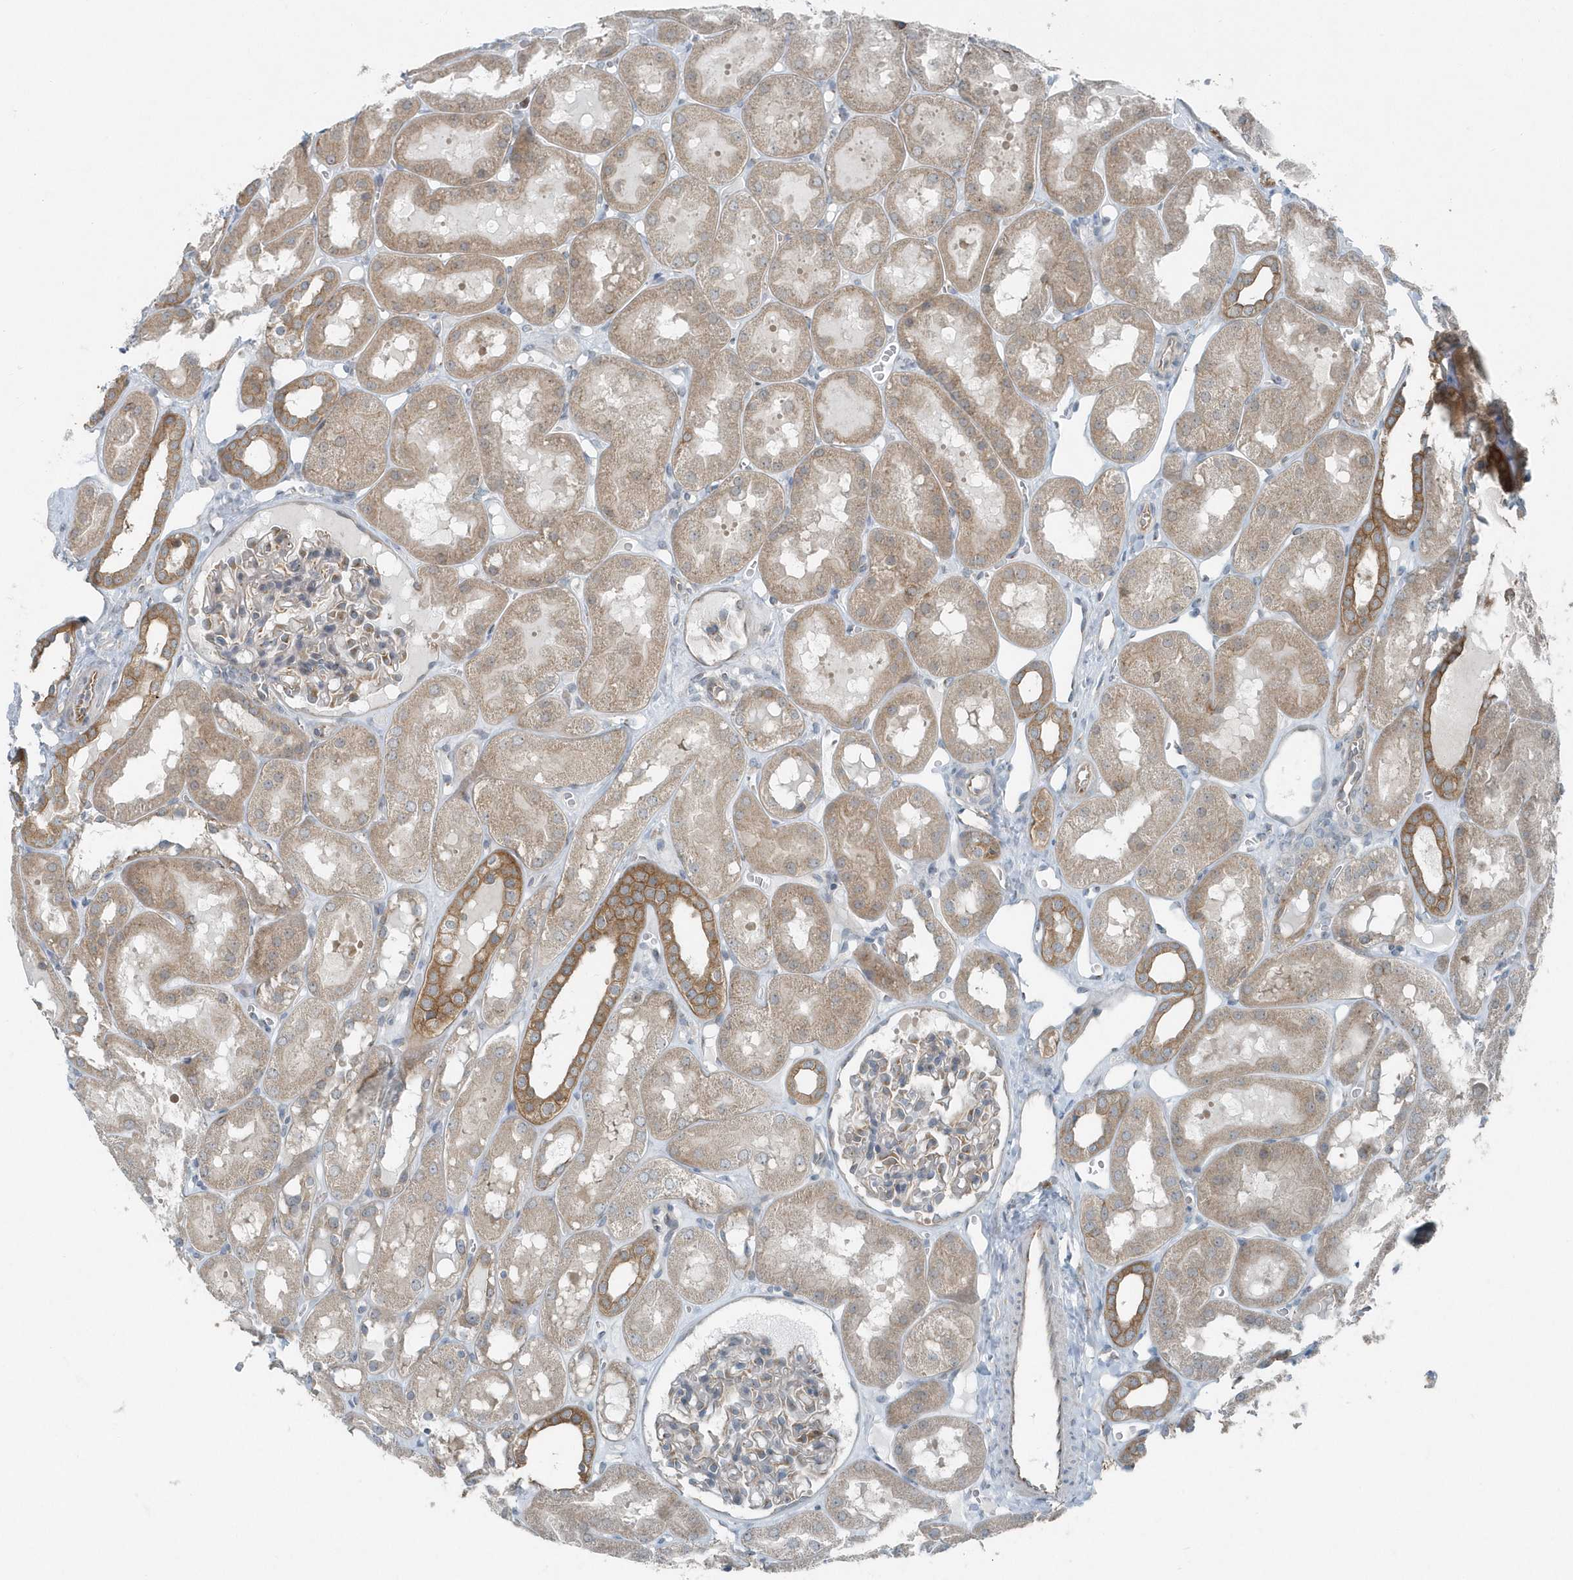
{"staining": {"intensity": "weak", "quantity": "25%-75%", "location": "cytoplasmic/membranous"}, "tissue": "kidney", "cell_type": "Cells in glomeruli", "image_type": "normal", "snomed": [{"axis": "morphology", "description": "Normal tissue, NOS"}, {"axis": "topography", "description": "Kidney"}, {"axis": "topography", "description": "Urinary bladder"}], "caption": "Cells in glomeruli display weak cytoplasmic/membranous positivity in about 25%-75% of cells in normal kidney.", "gene": "GCC2", "patient": {"sex": "male", "age": 16}}